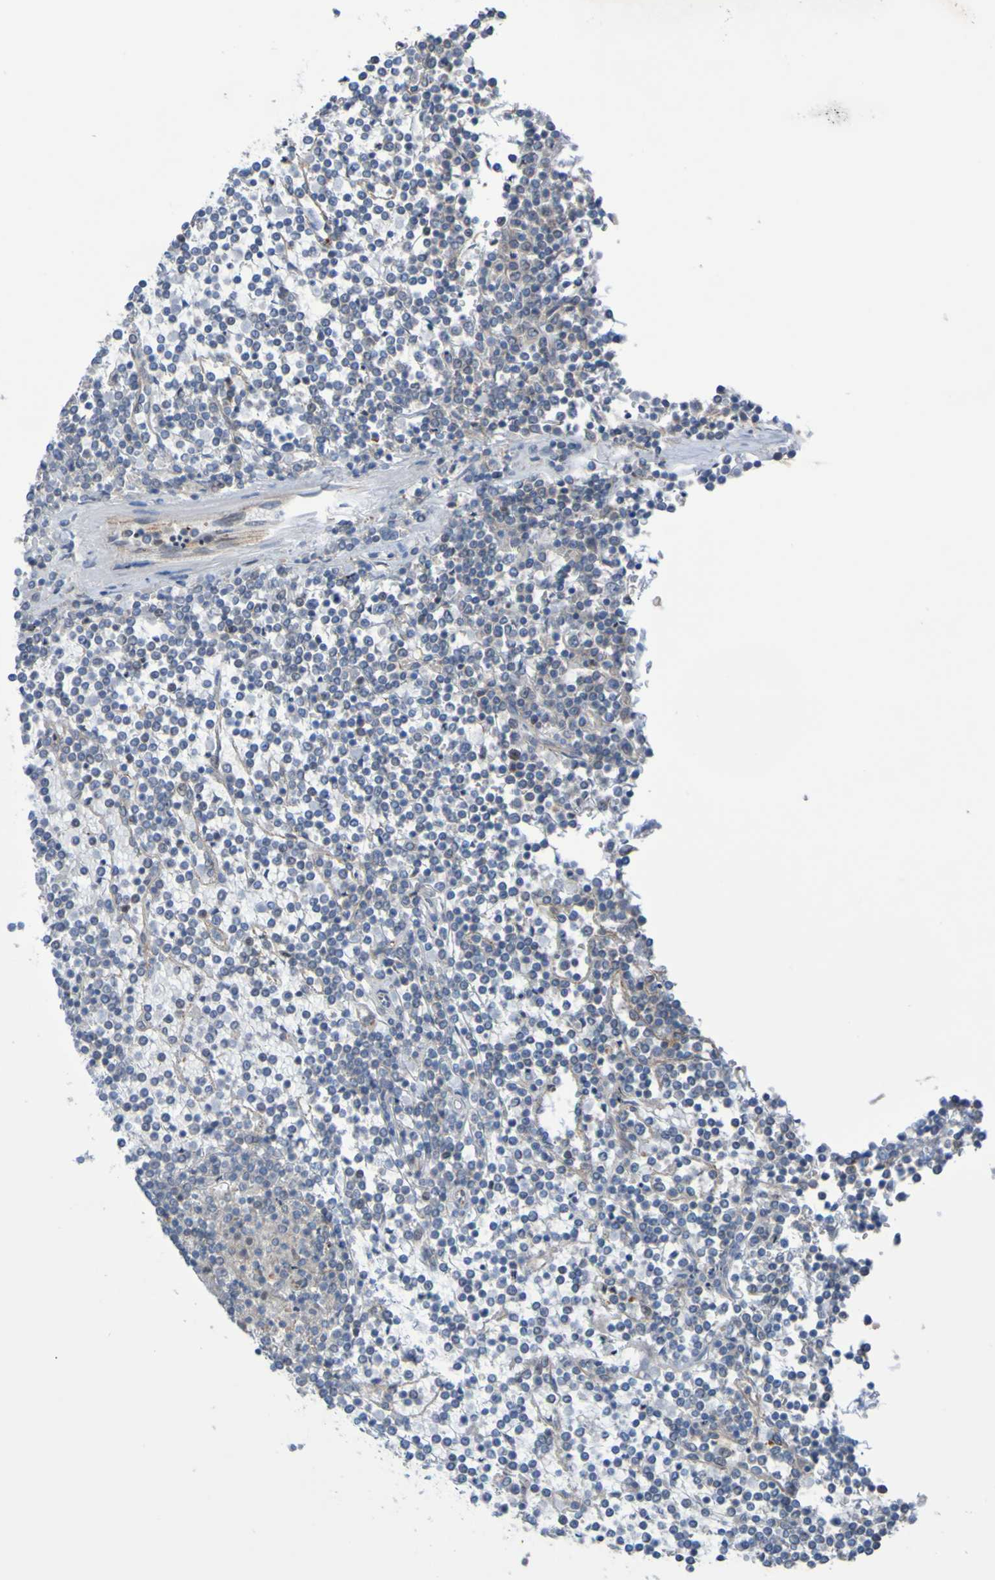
{"staining": {"intensity": "weak", "quantity": ">75%", "location": "cytoplasmic/membranous"}, "tissue": "lymphoma", "cell_type": "Tumor cells", "image_type": "cancer", "snomed": [{"axis": "morphology", "description": "Malignant lymphoma, non-Hodgkin's type, Low grade"}, {"axis": "topography", "description": "Spleen"}], "caption": "Approximately >75% of tumor cells in human lymphoma demonstrate weak cytoplasmic/membranous protein positivity as visualized by brown immunohistochemical staining.", "gene": "NPRL3", "patient": {"sex": "female", "age": 19}}